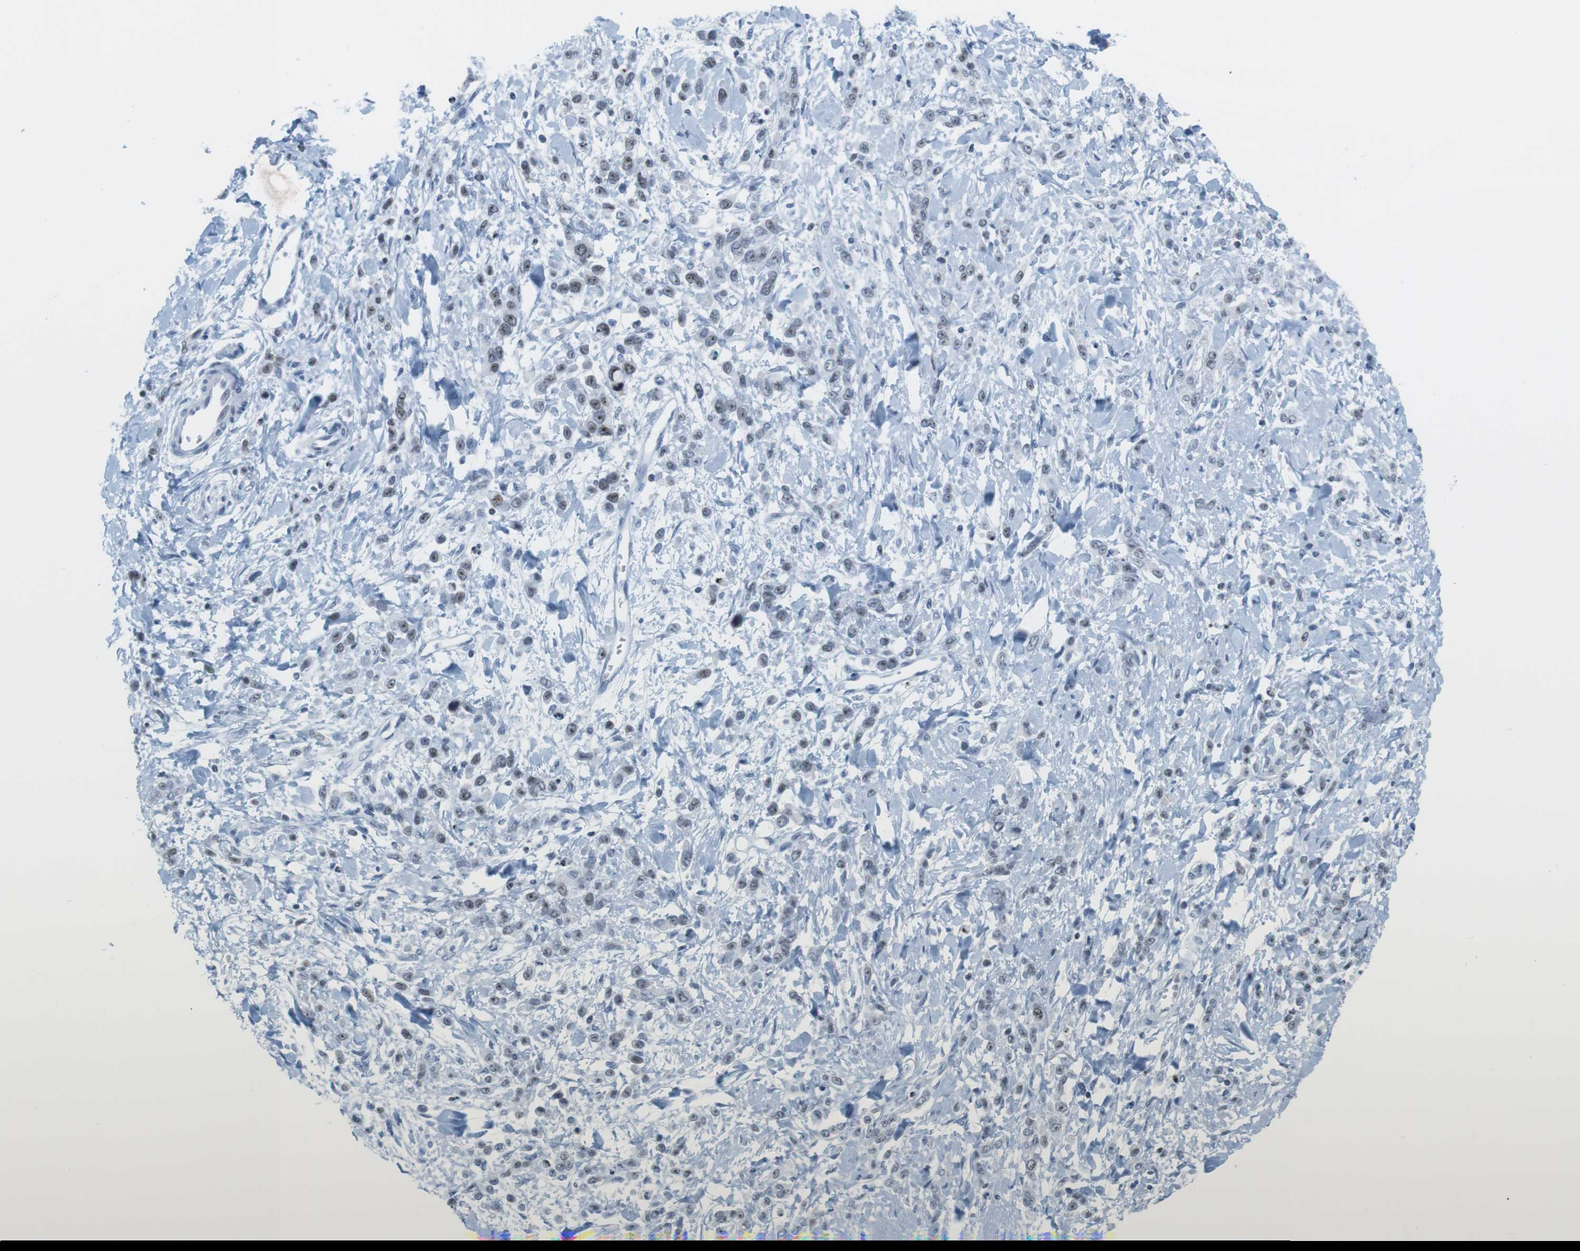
{"staining": {"intensity": "weak", "quantity": ">75%", "location": "nuclear"}, "tissue": "stomach cancer", "cell_type": "Tumor cells", "image_type": "cancer", "snomed": [{"axis": "morphology", "description": "Normal tissue, NOS"}, {"axis": "morphology", "description": "Adenocarcinoma, NOS"}, {"axis": "topography", "description": "Stomach"}], "caption": "Adenocarcinoma (stomach) stained for a protein (brown) exhibits weak nuclear positive expression in approximately >75% of tumor cells.", "gene": "NIFK", "patient": {"sex": "male", "age": 82}}